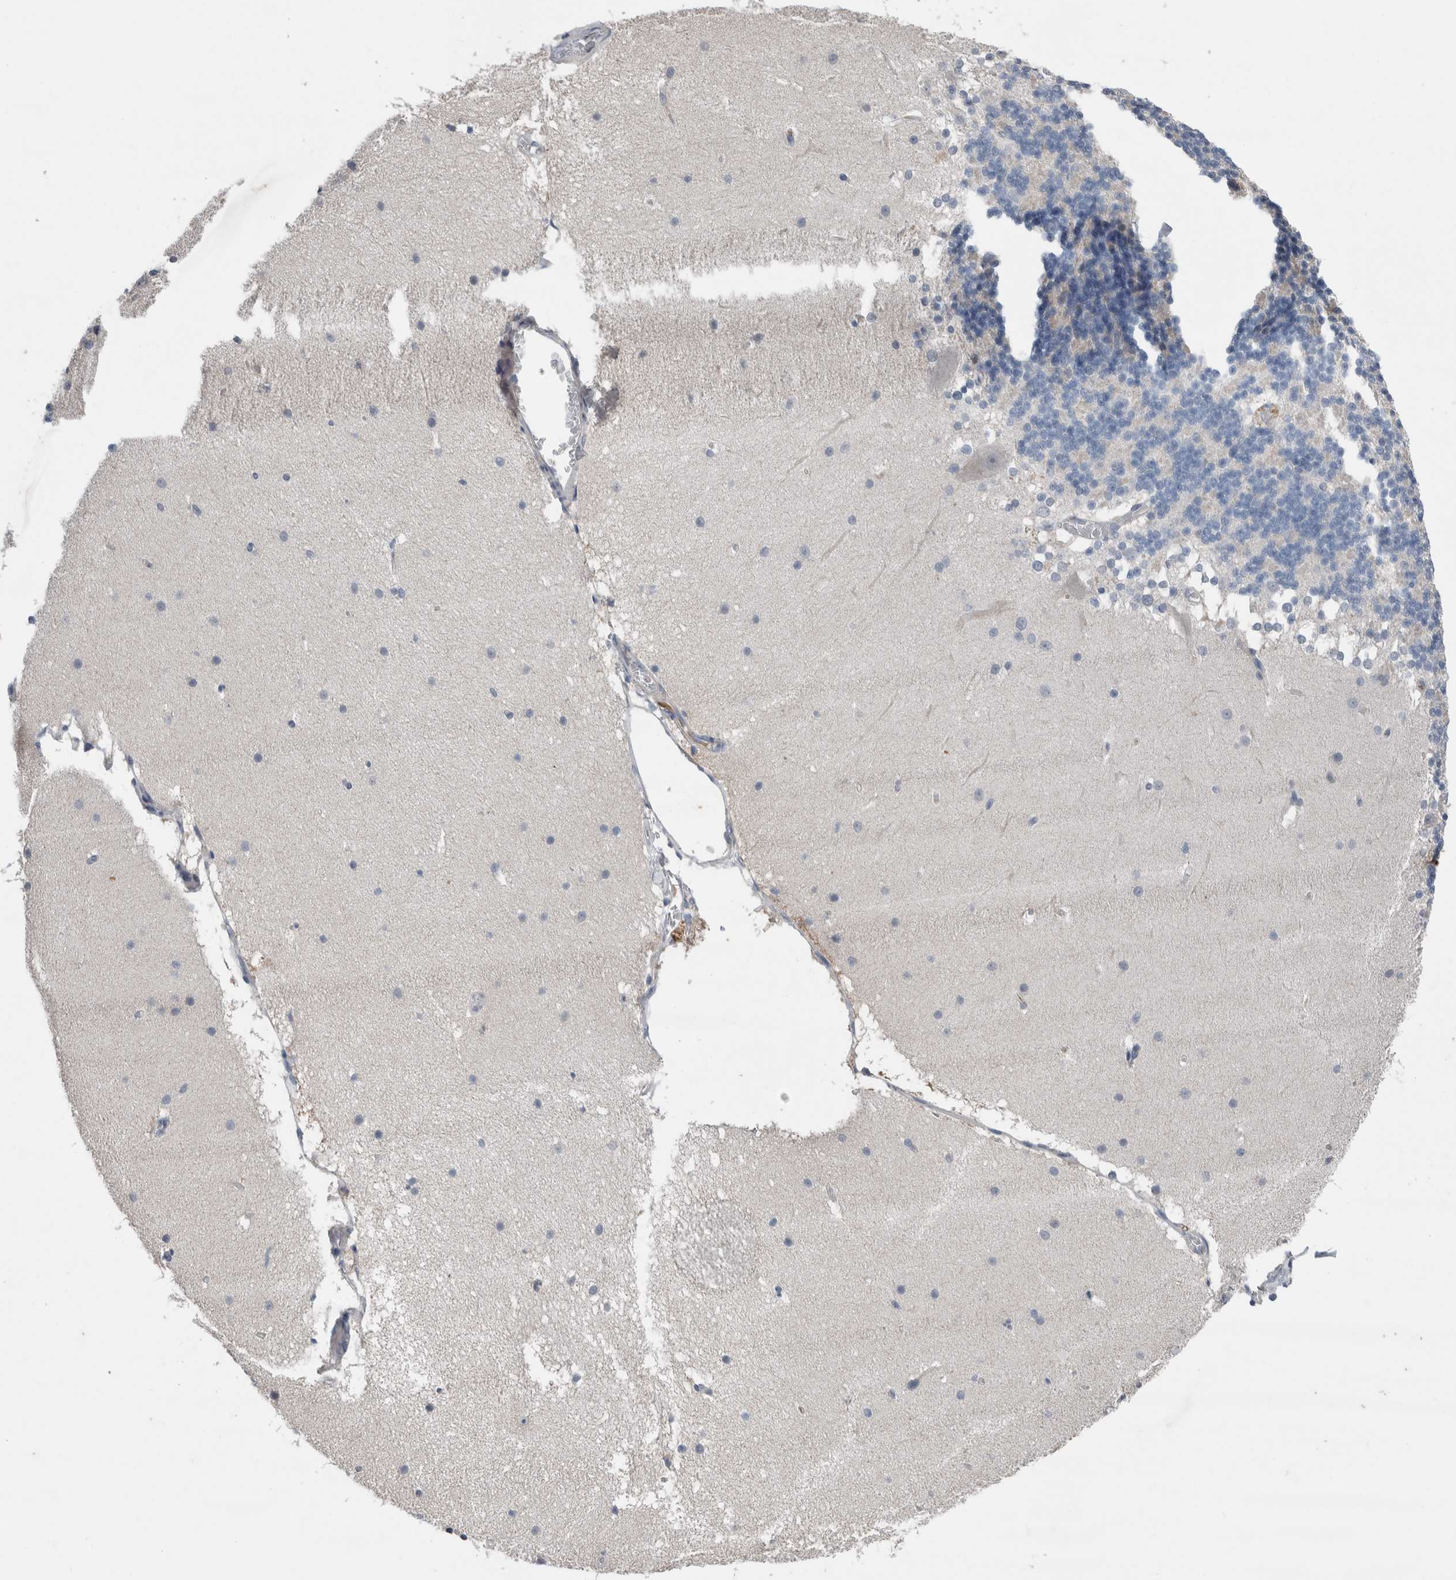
{"staining": {"intensity": "negative", "quantity": "none", "location": "none"}, "tissue": "cerebellum", "cell_type": "Cells in granular layer", "image_type": "normal", "snomed": [{"axis": "morphology", "description": "Normal tissue, NOS"}, {"axis": "topography", "description": "Cerebellum"}], "caption": "Immunohistochemistry (IHC) micrograph of unremarkable cerebellum: human cerebellum stained with DAB (3,3'-diaminobenzidine) shows no significant protein positivity in cells in granular layer.", "gene": "CRNN", "patient": {"sex": "female", "age": 19}}